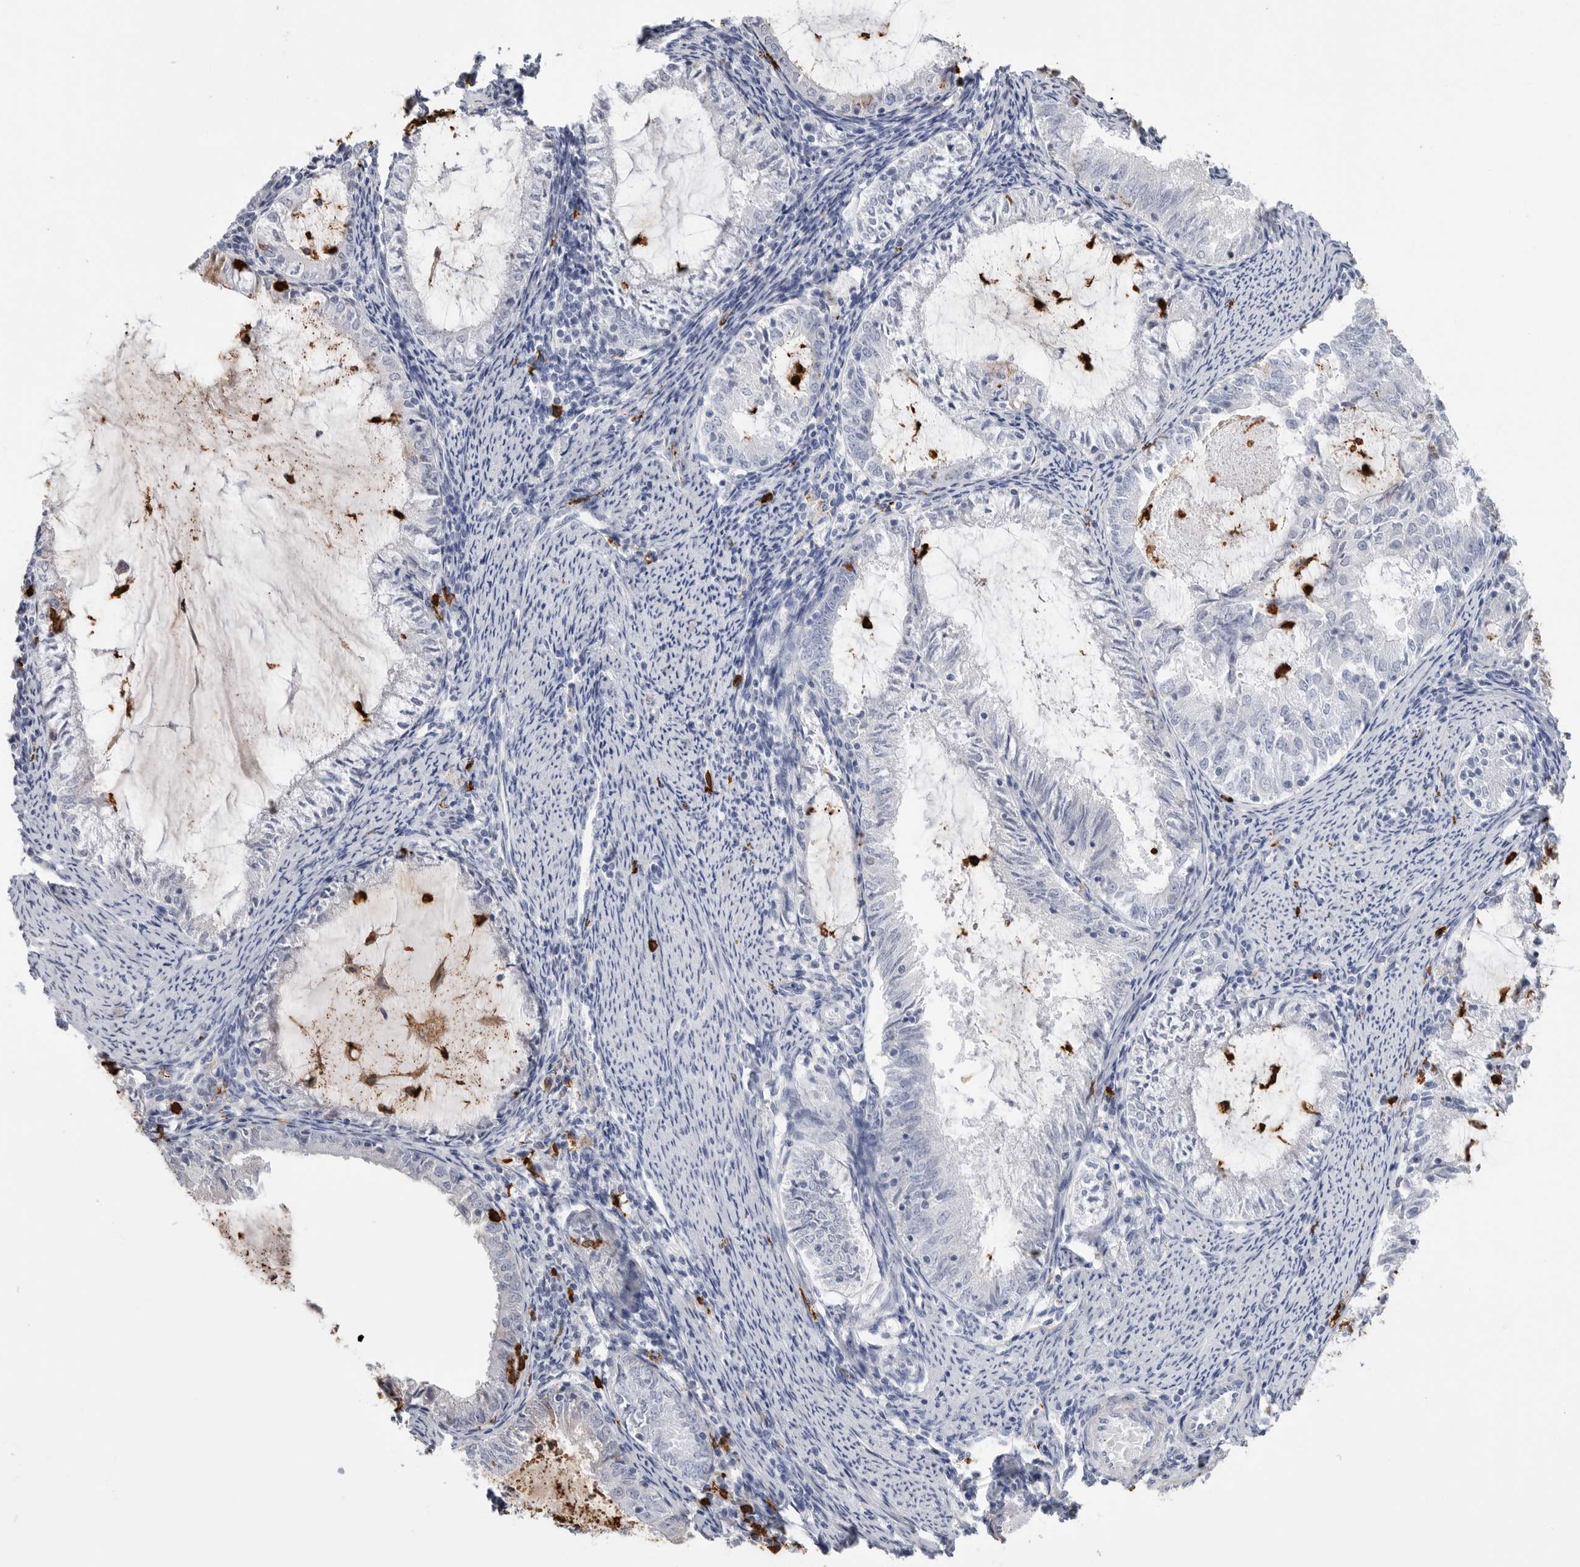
{"staining": {"intensity": "negative", "quantity": "none", "location": "none"}, "tissue": "endometrial cancer", "cell_type": "Tumor cells", "image_type": "cancer", "snomed": [{"axis": "morphology", "description": "Adenocarcinoma, NOS"}, {"axis": "topography", "description": "Endometrium"}], "caption": "Protein analysis of endometrial cancer displays no significant expression in tumor cells.", "gene": "CYB561D1", "patient": {"sex": "female", "age": 57}}